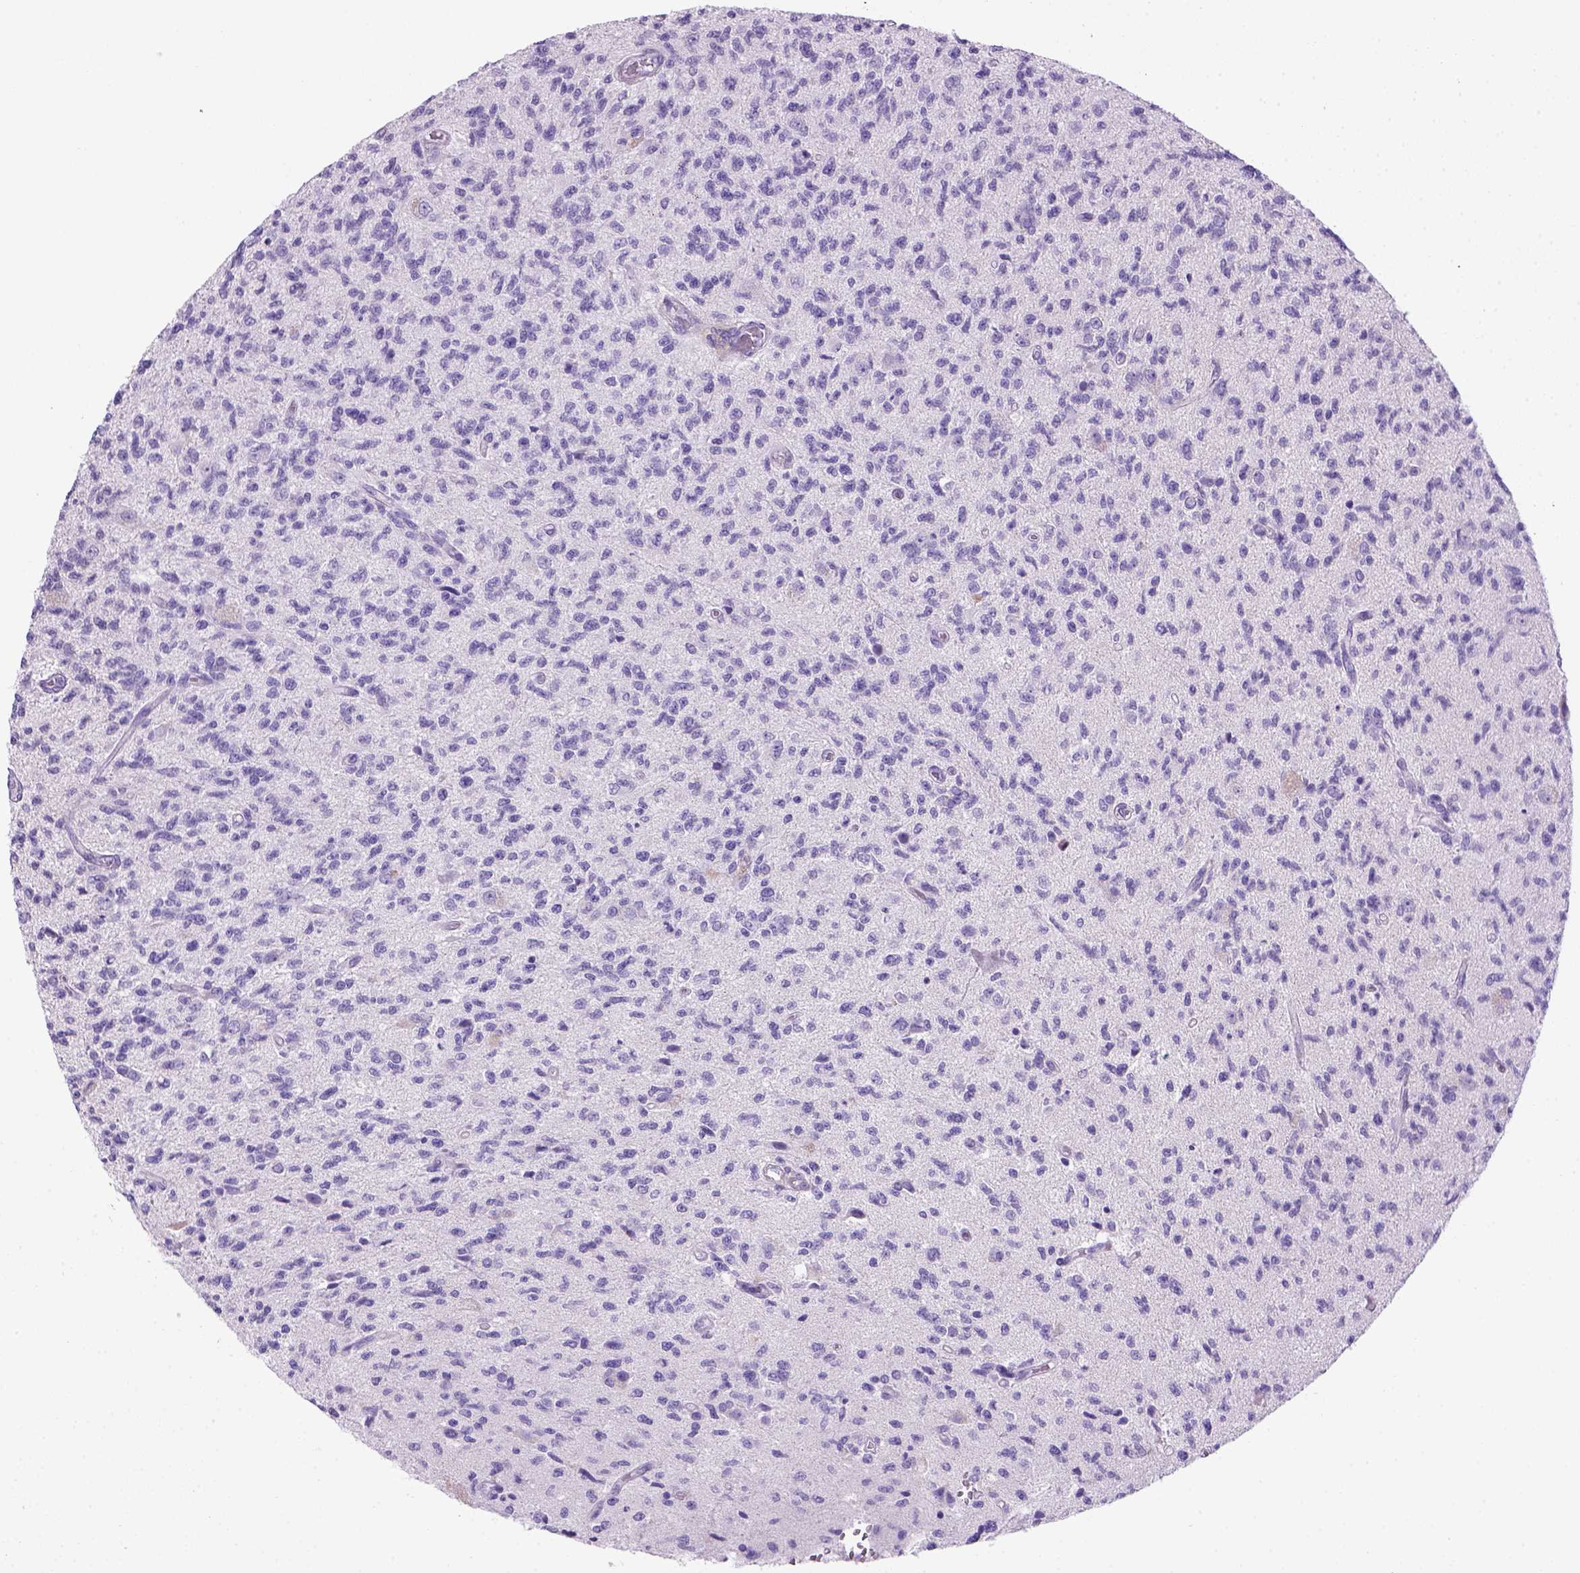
{"staining": {"intensity": "negative", "quantity": "none", "location": "none"}, "tissue": "glioma", "cell_type": "Tumor cells", "image_type": "cancer", "snomed": [{"axis": "morphology", "description": "Glioma, malignant, High grade"}, {"axis": "topography", "description": "Brain"}], "caption": "High magnification brightfield microscopy of malignant high-grade glioma stained with DAB (3,3'-diaminobenzidine) (brown) and counterstained with hematoxylin (blue): tumor cells show no significant staining.", "gene": "ARHGEF33", "patient": {"sex": "male", "age": 56}}